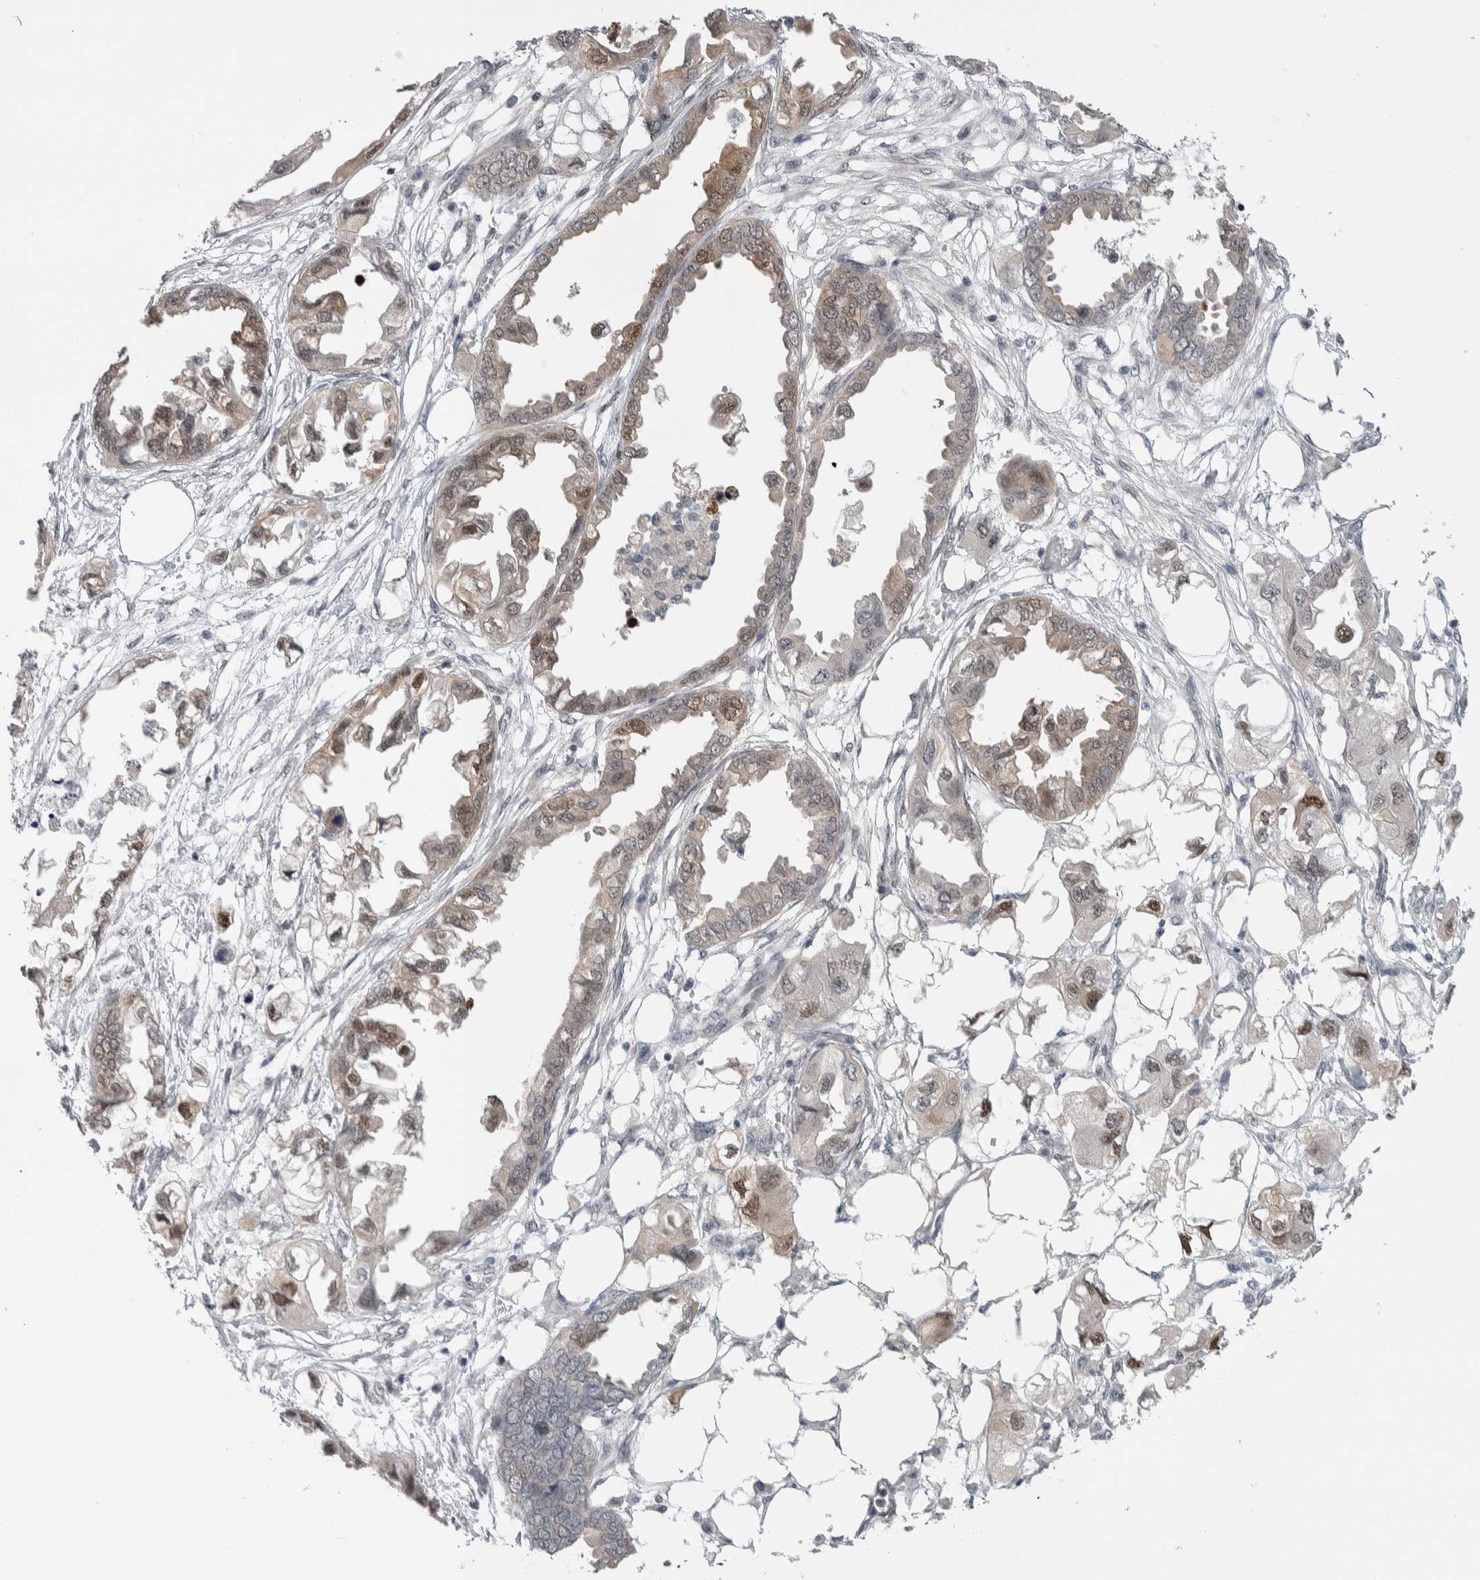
{"staining": {"intensity": "strong", "quantity": "<25%", "location": "nuclear"}, "tissue": "endometrial cancer", "cell_type": "Tumor cells", "image_type": "cancer", "snomed": [{"axis": "morphology", "description": "Adenocarcinoma, NOS"}, {"axis": "morphology", "description": "Adenocarcinoma, metastatic, NOS"}, {"axis": "topography", "description": "Adipose tissue"}, {"axis": "topography", "description": "Endometrium"}], "caption": "Metastatic adenocarcinoma (endometrial) tissue displays strong nuclear positivity in approximately <25% of tumor cells", "gene": "TAX1BP1", "patient": {"sex": "female", "age": 67}}